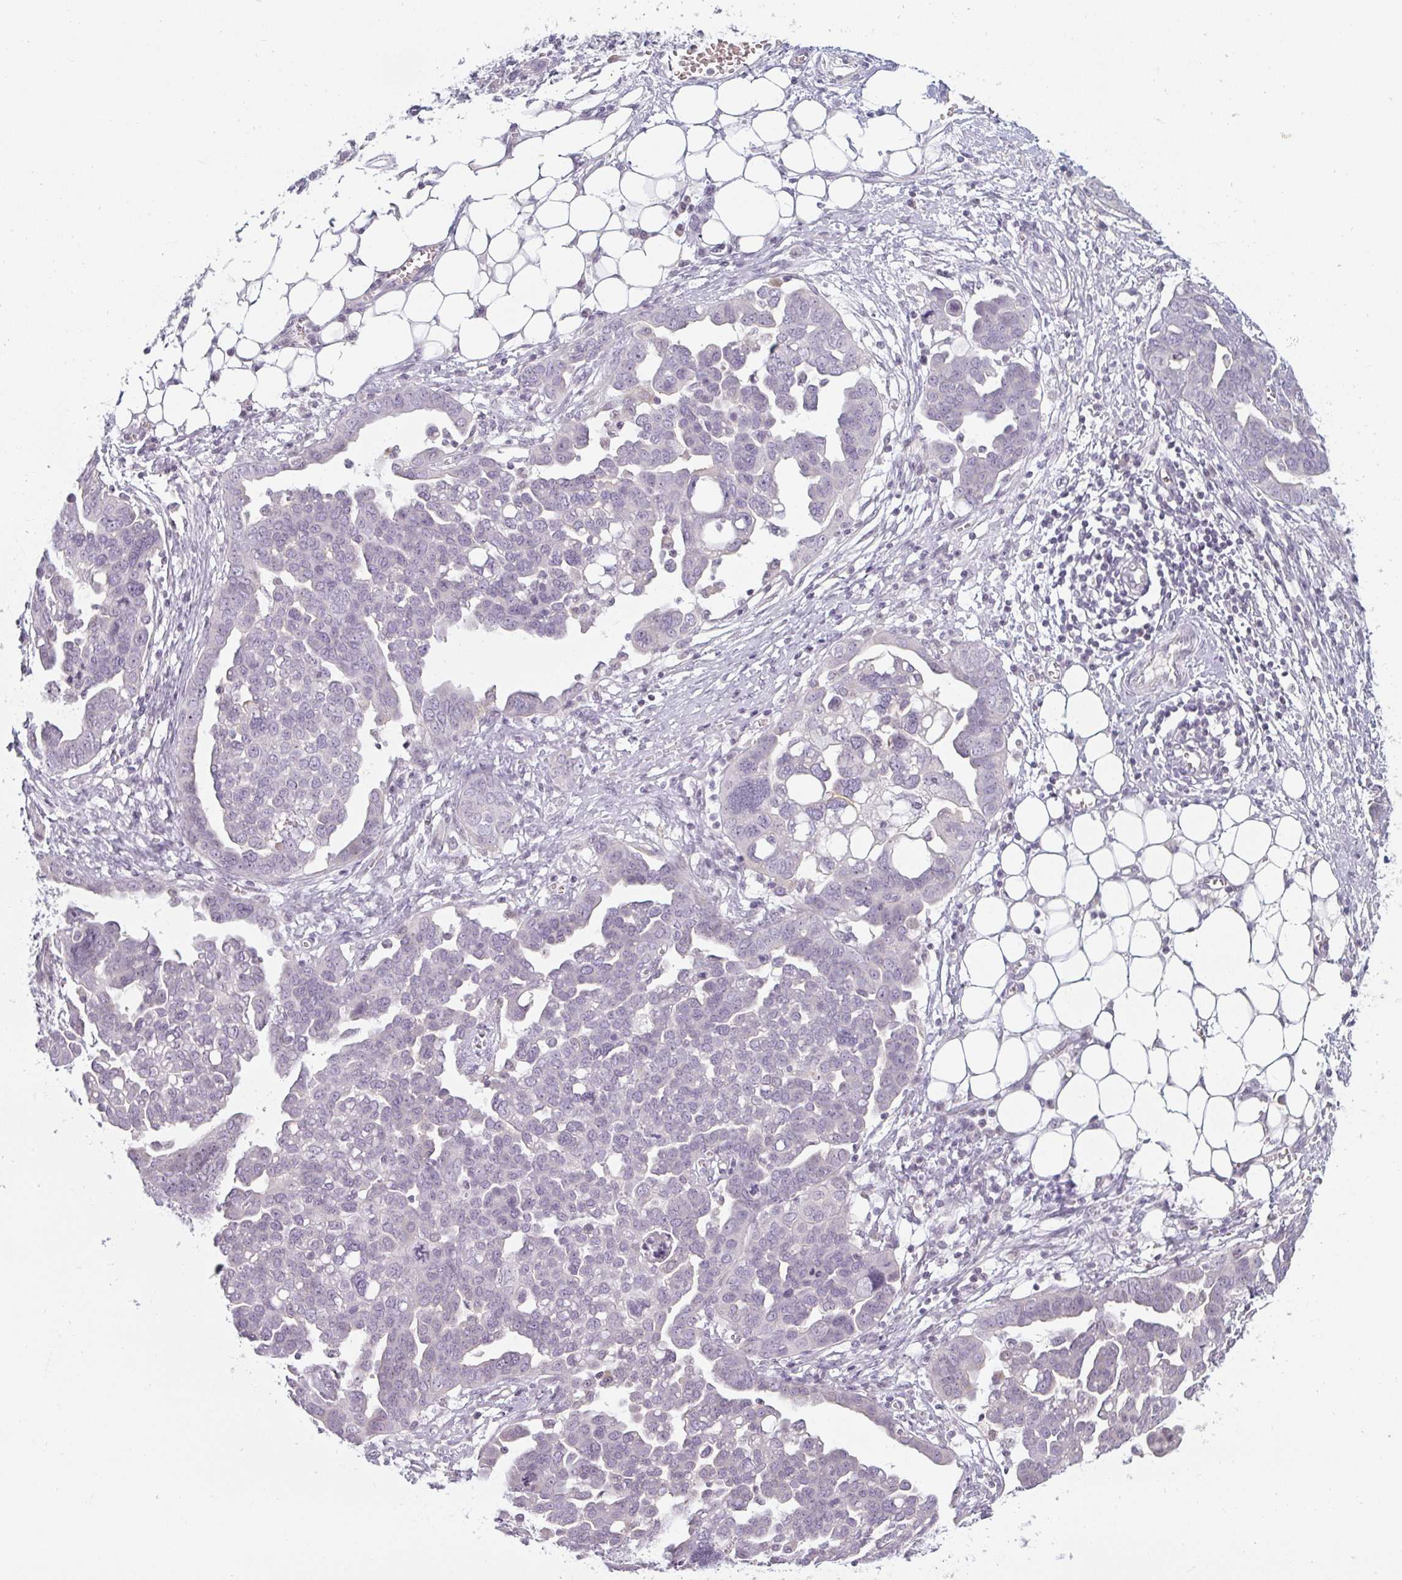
{"staining": {"intensity": "negative", "quantity": "none", "location": "none"}, "tissue": "ovarian cancer", "cell_type": "Tumor cells", "image_type": "cancer", "snomed": [{"axis": "morphology", "description": "Cystadenocarcinoma, serous, NOS"}, {"axis": "topography", "description": "Ovary"}], "caption": "Tumor cells show no significant protein expression in ovarian serous cystadenocarcinoma.", "gene": "RBBP6", "patient": {"sex": "female", "age": 59}}